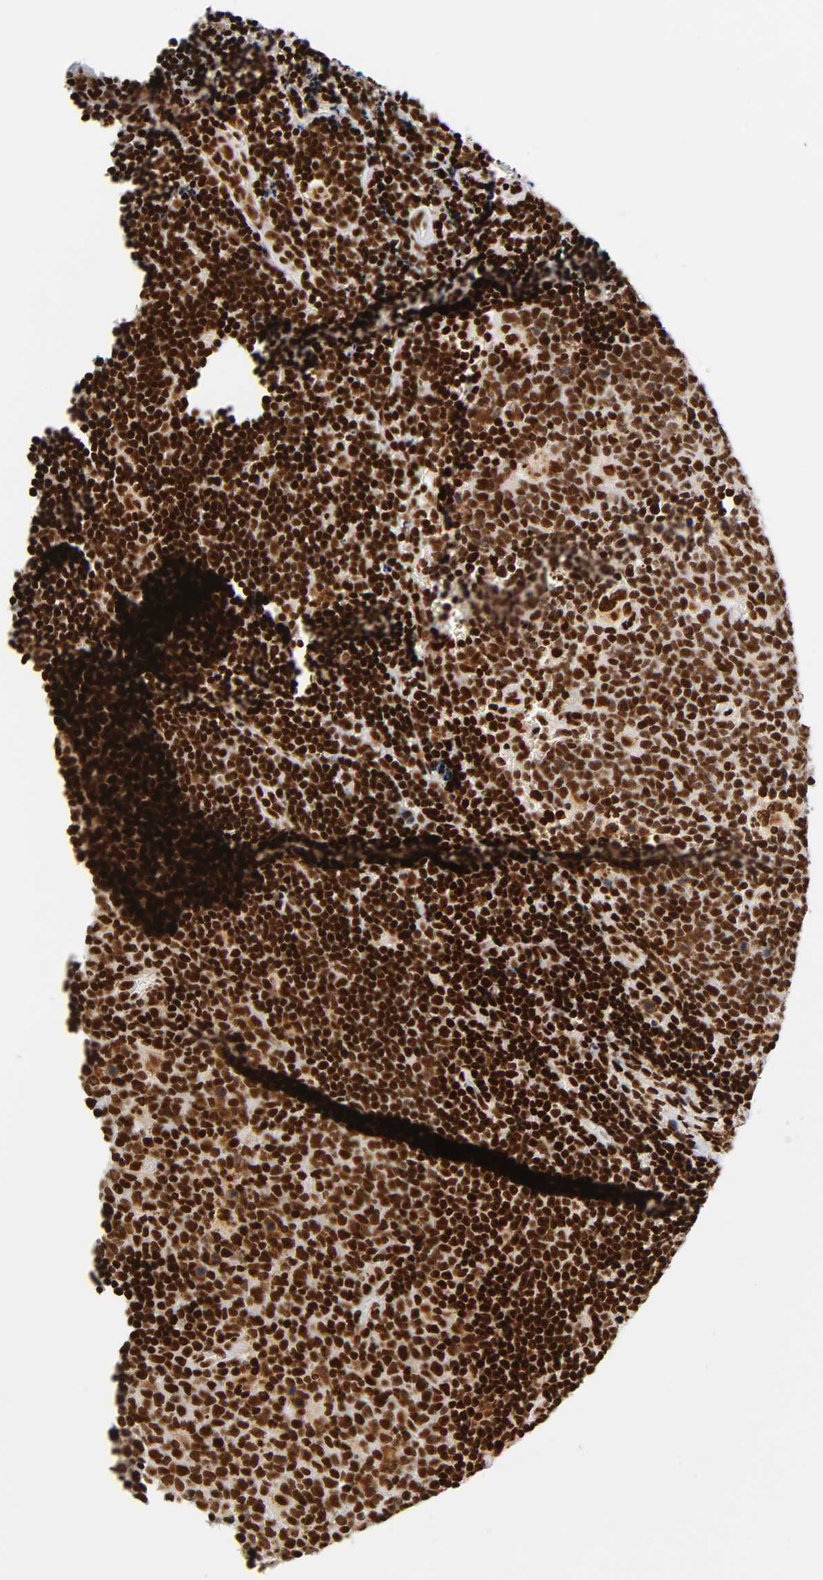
{"staining": {"intensity": "strong", "quantity": ">75%", "location": "nuclear"}, "tissue": "lymph node", "cell_type": "Germinal center cells", "image_type": "normal", "snomed": [{"axis": "morphology", "description": "Normal tissue, NOS"}, {"axis": "topography", "description": "Lymph node"}, {"axis": "topography", "description": "Salivary gland"}], "caption": "This image demonstrates benign lymph node stained with immunohistochemistry to label a protein in brown. The nuclear of germinal center cells show strong positivity for the protein. Nuclei are counter-stained blue.", "gene": "XRCC6", "patient": {"sex": "male", "age": 8}}